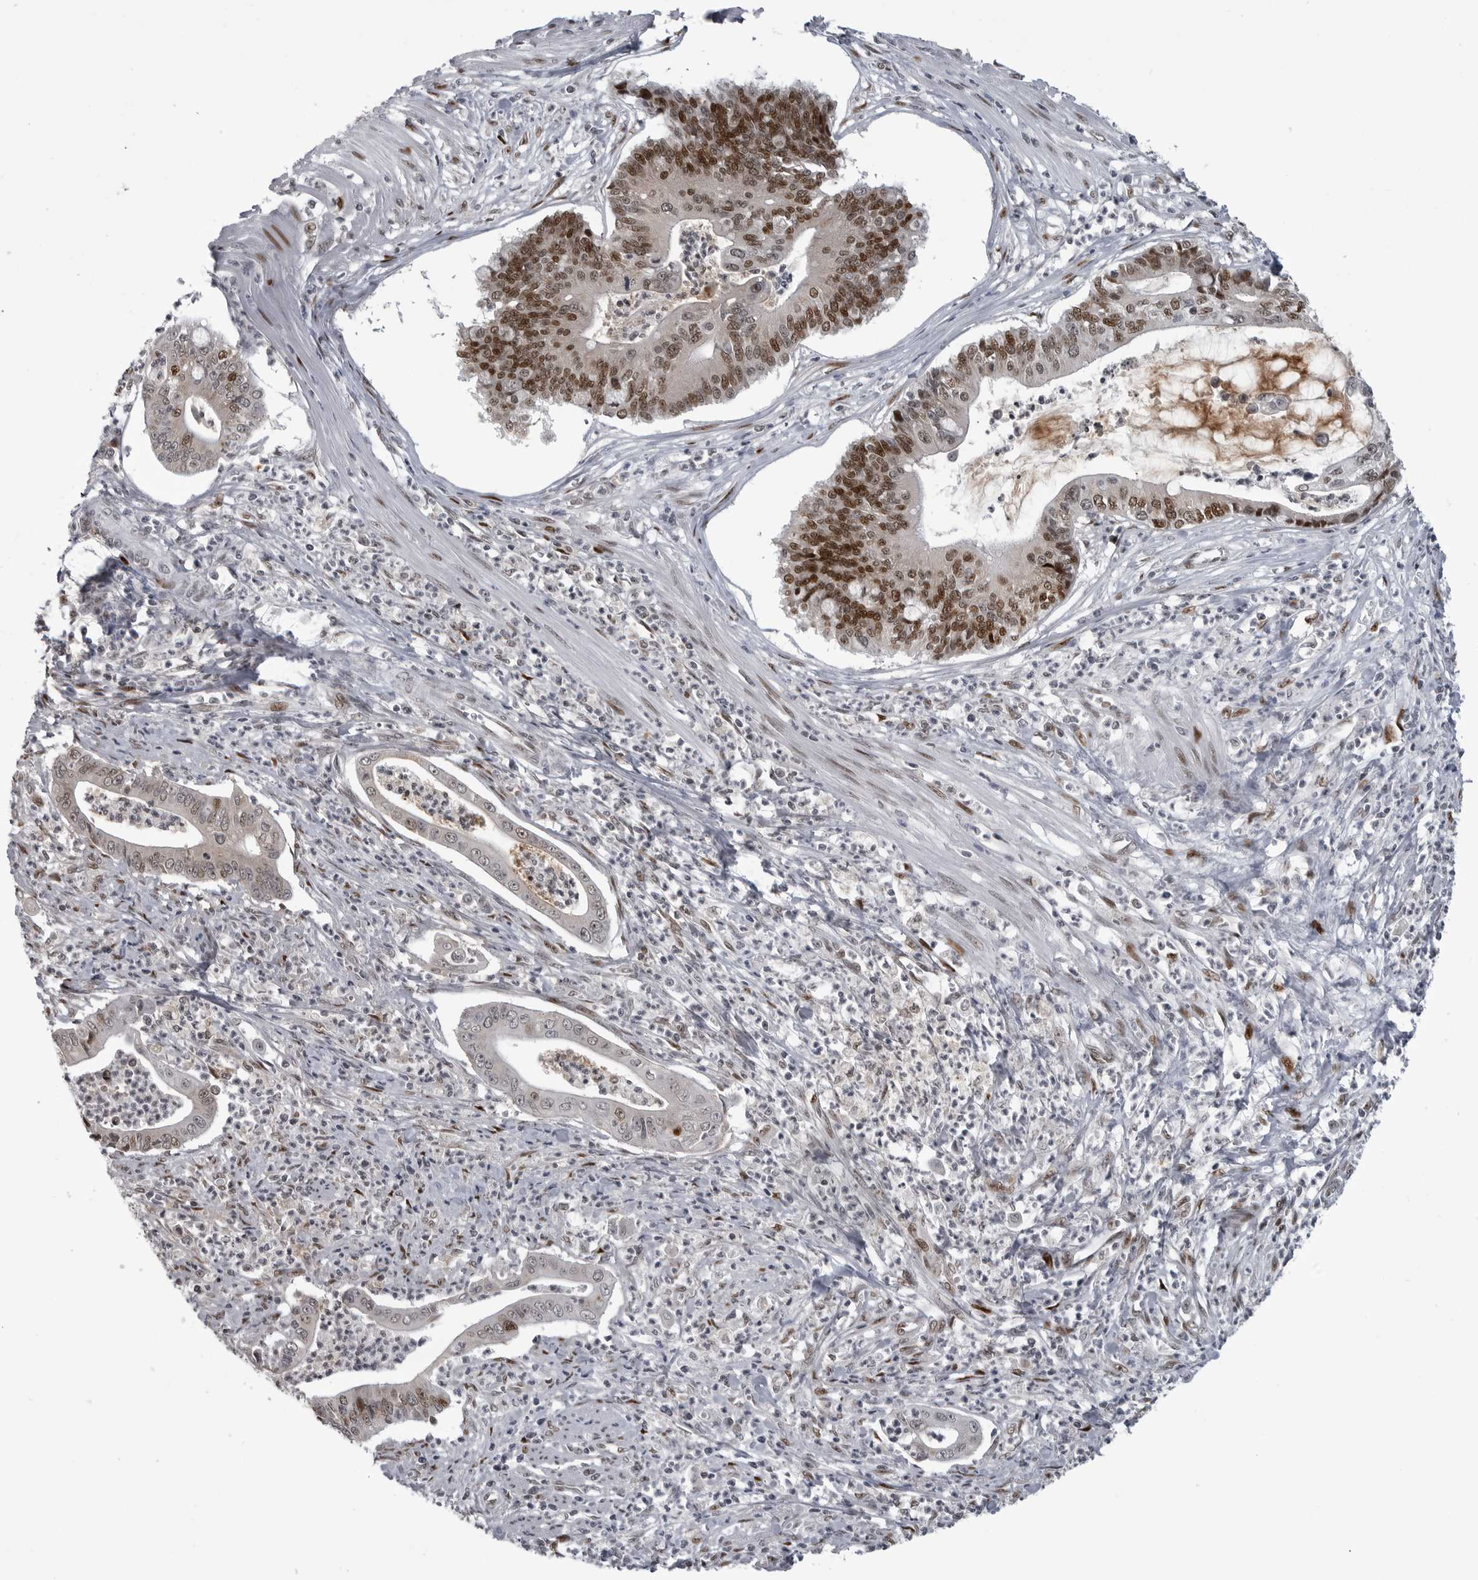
{"staining": {"intensity": "moderate", "quantity": ">75%", "location": "nuclear"}, "tissue": "pancreatic cancer", "cell_type": "Tumor cells", "image_type": "cancer", "snomed": [{"axis": "morphology", "description": "Adenocarcinoma, NOS"}, {"axis": "topography", "description": "Pancreas"}], "caption": "Immunohistochemical staining of human pancreatic cancer reveals medium levels of moderate nuclear positivity in approximately >75% of tumor cells.", "gene": "C8orf58", "patient": {"sex": "male", "age": 69}}